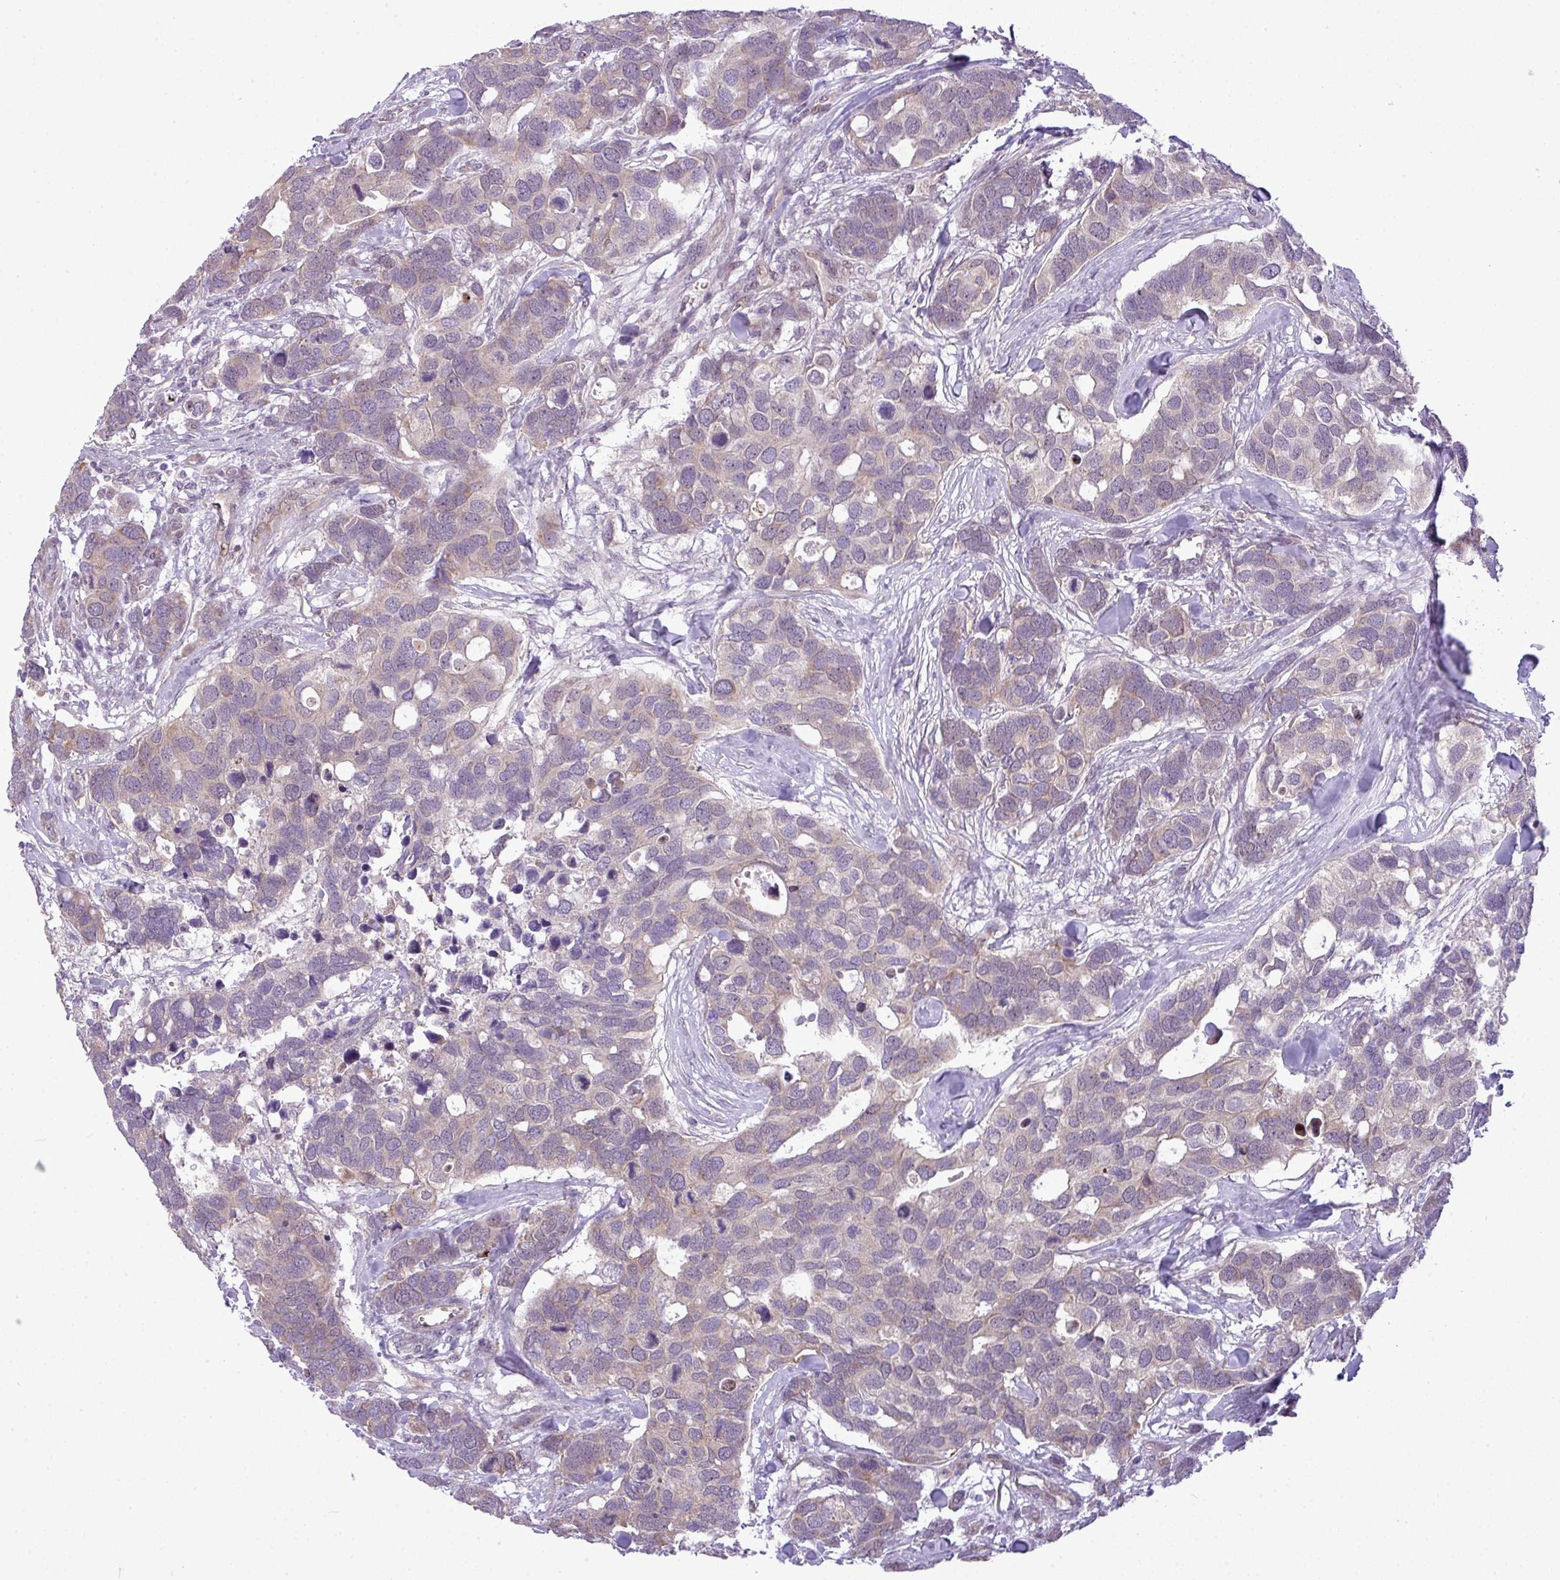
{"staining": {"intensity": "weak", "quantity": "25%-75%", "location": "cytoplasmic/membranous"}, "tissue": "breast cancer", "cell_type": "Tumor cells", "image_type": "cancer", "snomed": [{"axis": "morphology", "description": "Duct carcinoma"}, {"axis": "topography", "description": "Breast"}], "caption": "Breast cancer (intraductal carcinoma) tissue reveals weak cytoplasmic/membranous expression in approximately 25%-75% of tumor cells The staining was performed using DAB, with brown indicating positive protein expression. Nuclei are stained blue with hematoxylin.", "gene": "MAK16", "patient": {"sex": "female", "age": 83}}